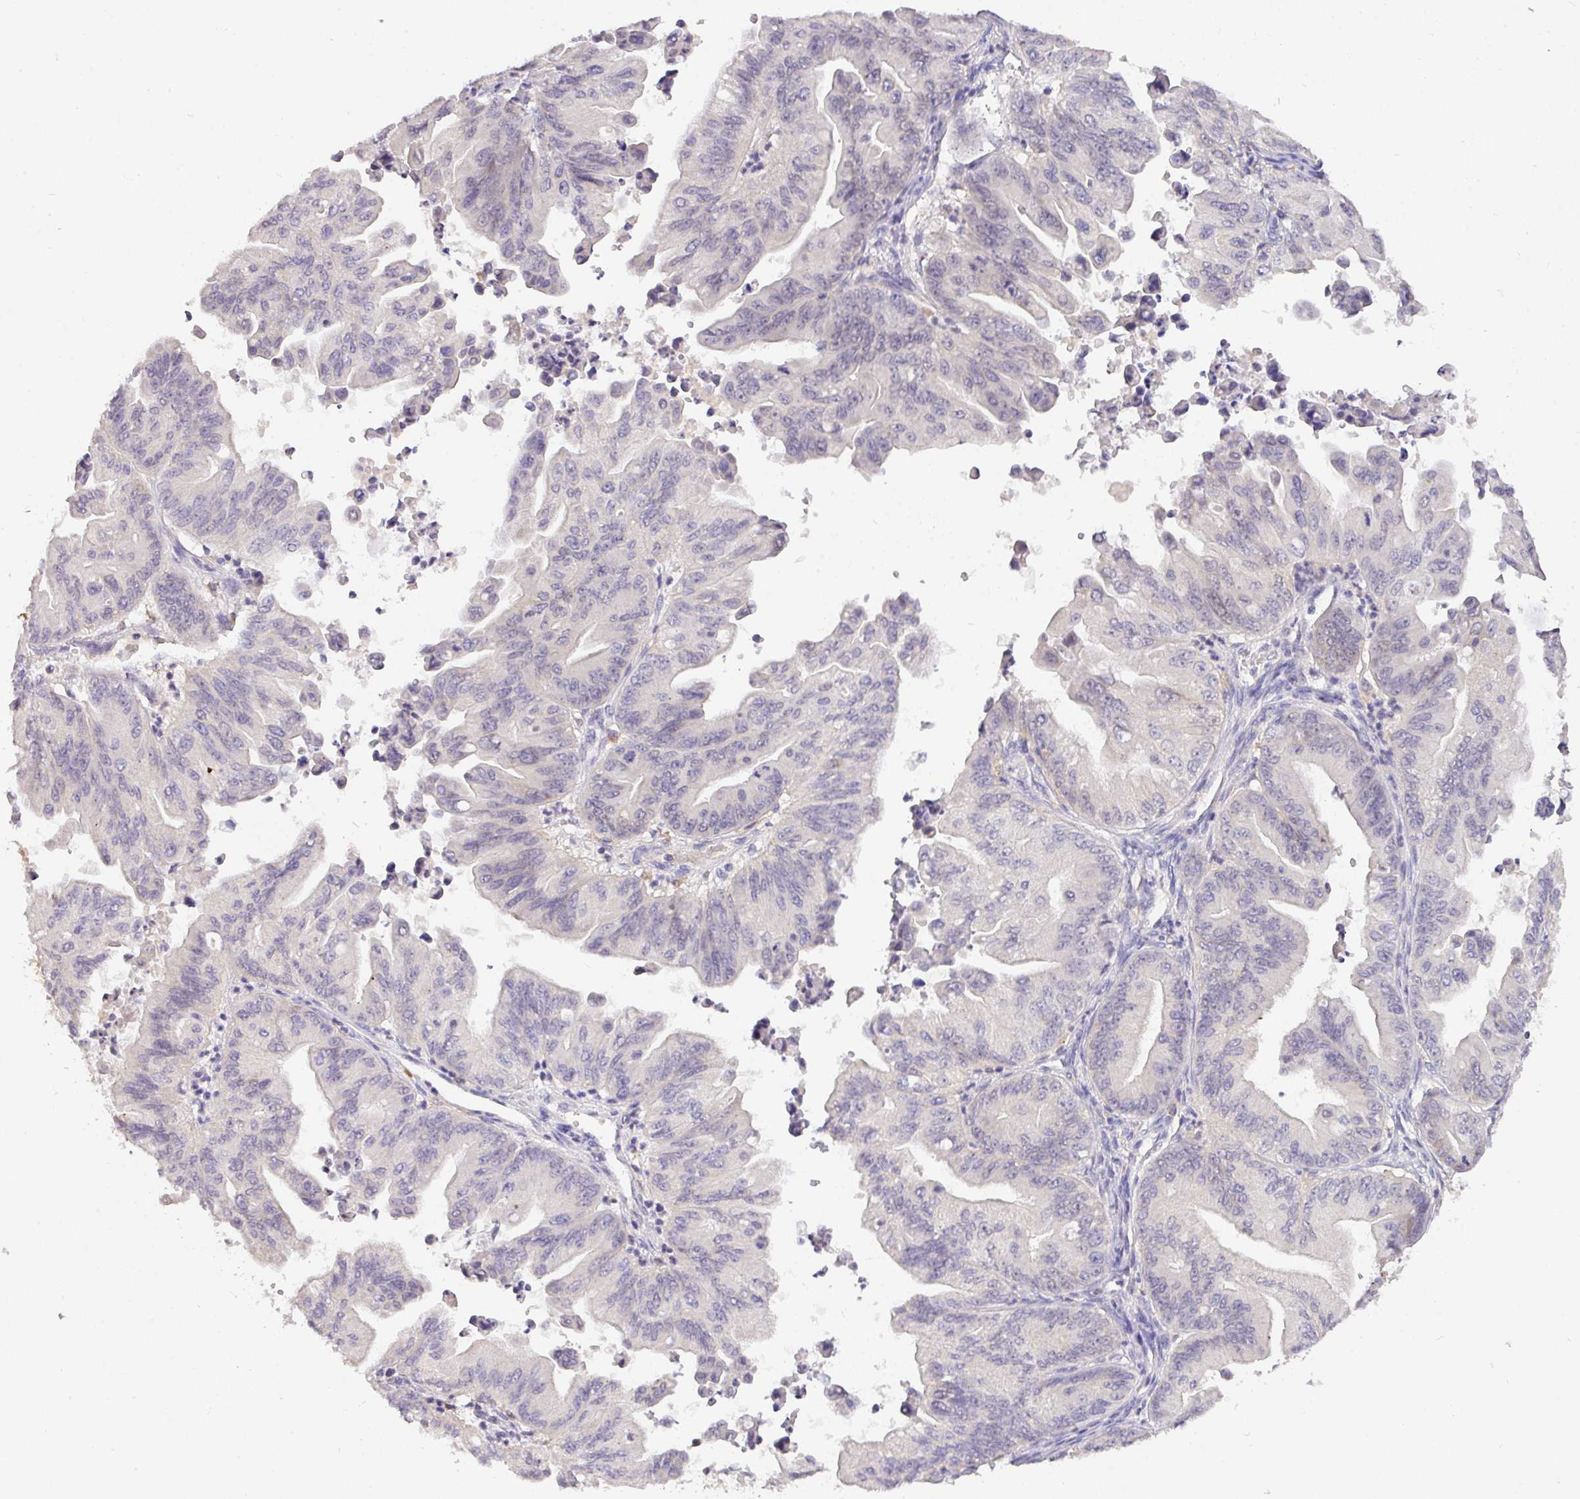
{"staining": {"intensity": "weak", "quantity": "25%-75%", "location": "cytoplasmic/membranous"}, "tissue": "ovarian cancer", "cell_type": "Tumor cells", "image_type": "cancer", "snomed": [{"axis": "morphology", "description": "Cystadenocarcinoma, mucinous, NOS"}, {"axis": "topography", "description": "Ovary"}], "caption": "Immunohistochemical staining of ovarian cancer reveals weak cytoplasmic/membranous protein positivity in about 25%-75% of tumor cells. (DAB IHC with brightfield microscopy, high magnification).", "gene": "GCNT7", "patient": {"sex": "female", "age": 71}}